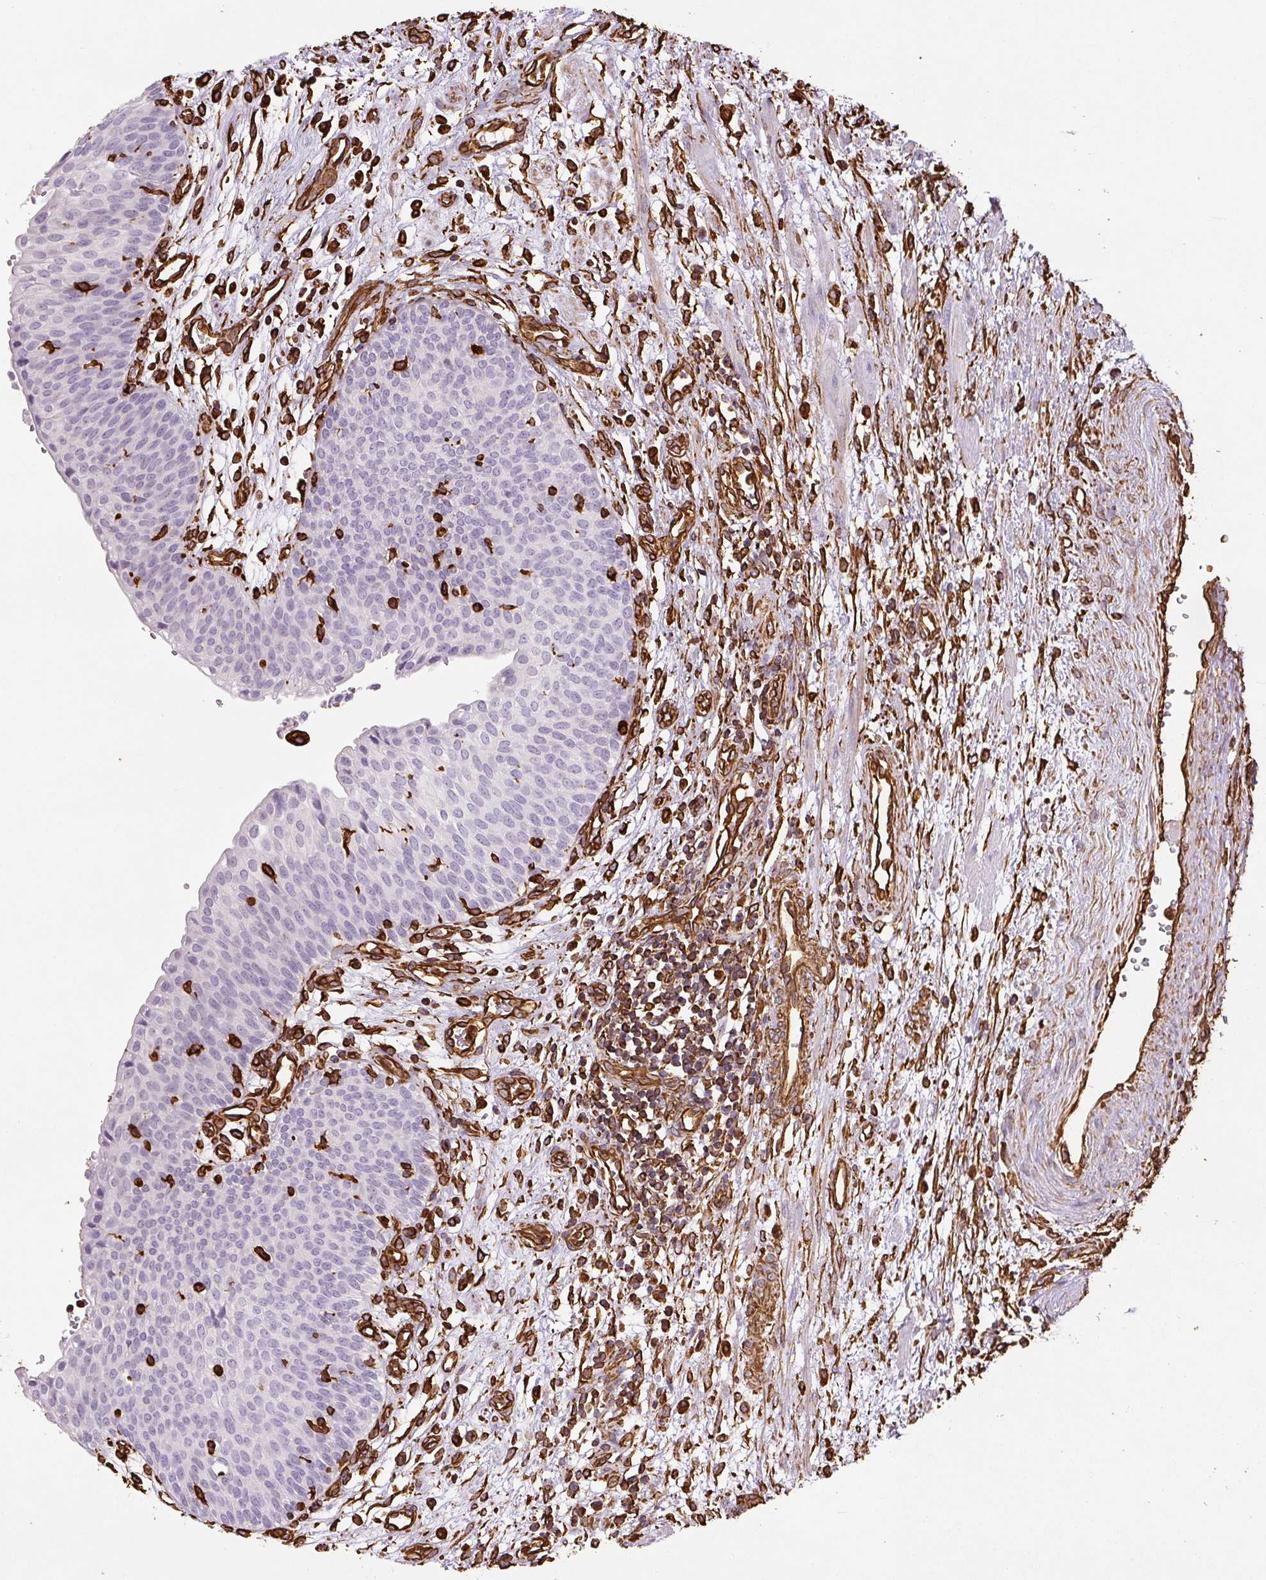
{"staining": {"intensity": "negative", "quantity": "none", "location": "none"}, "tissue": "urinary bladder", "cell_type": "Urothelial cells", "image_type": "normal", "snomed": [{"axis": "morphology", "description": "Normal tissue, NOS"}, {"axis": "topography", "description": "Urinary bladder"}], "caption": "DAB (3,3'-diaminobenzidine) immunohistochemical staining of benign urinary bladder shows no significant expression in urothelial cells.", "gene": "VIM", "patient": {"sex": "male", "age": 55}}